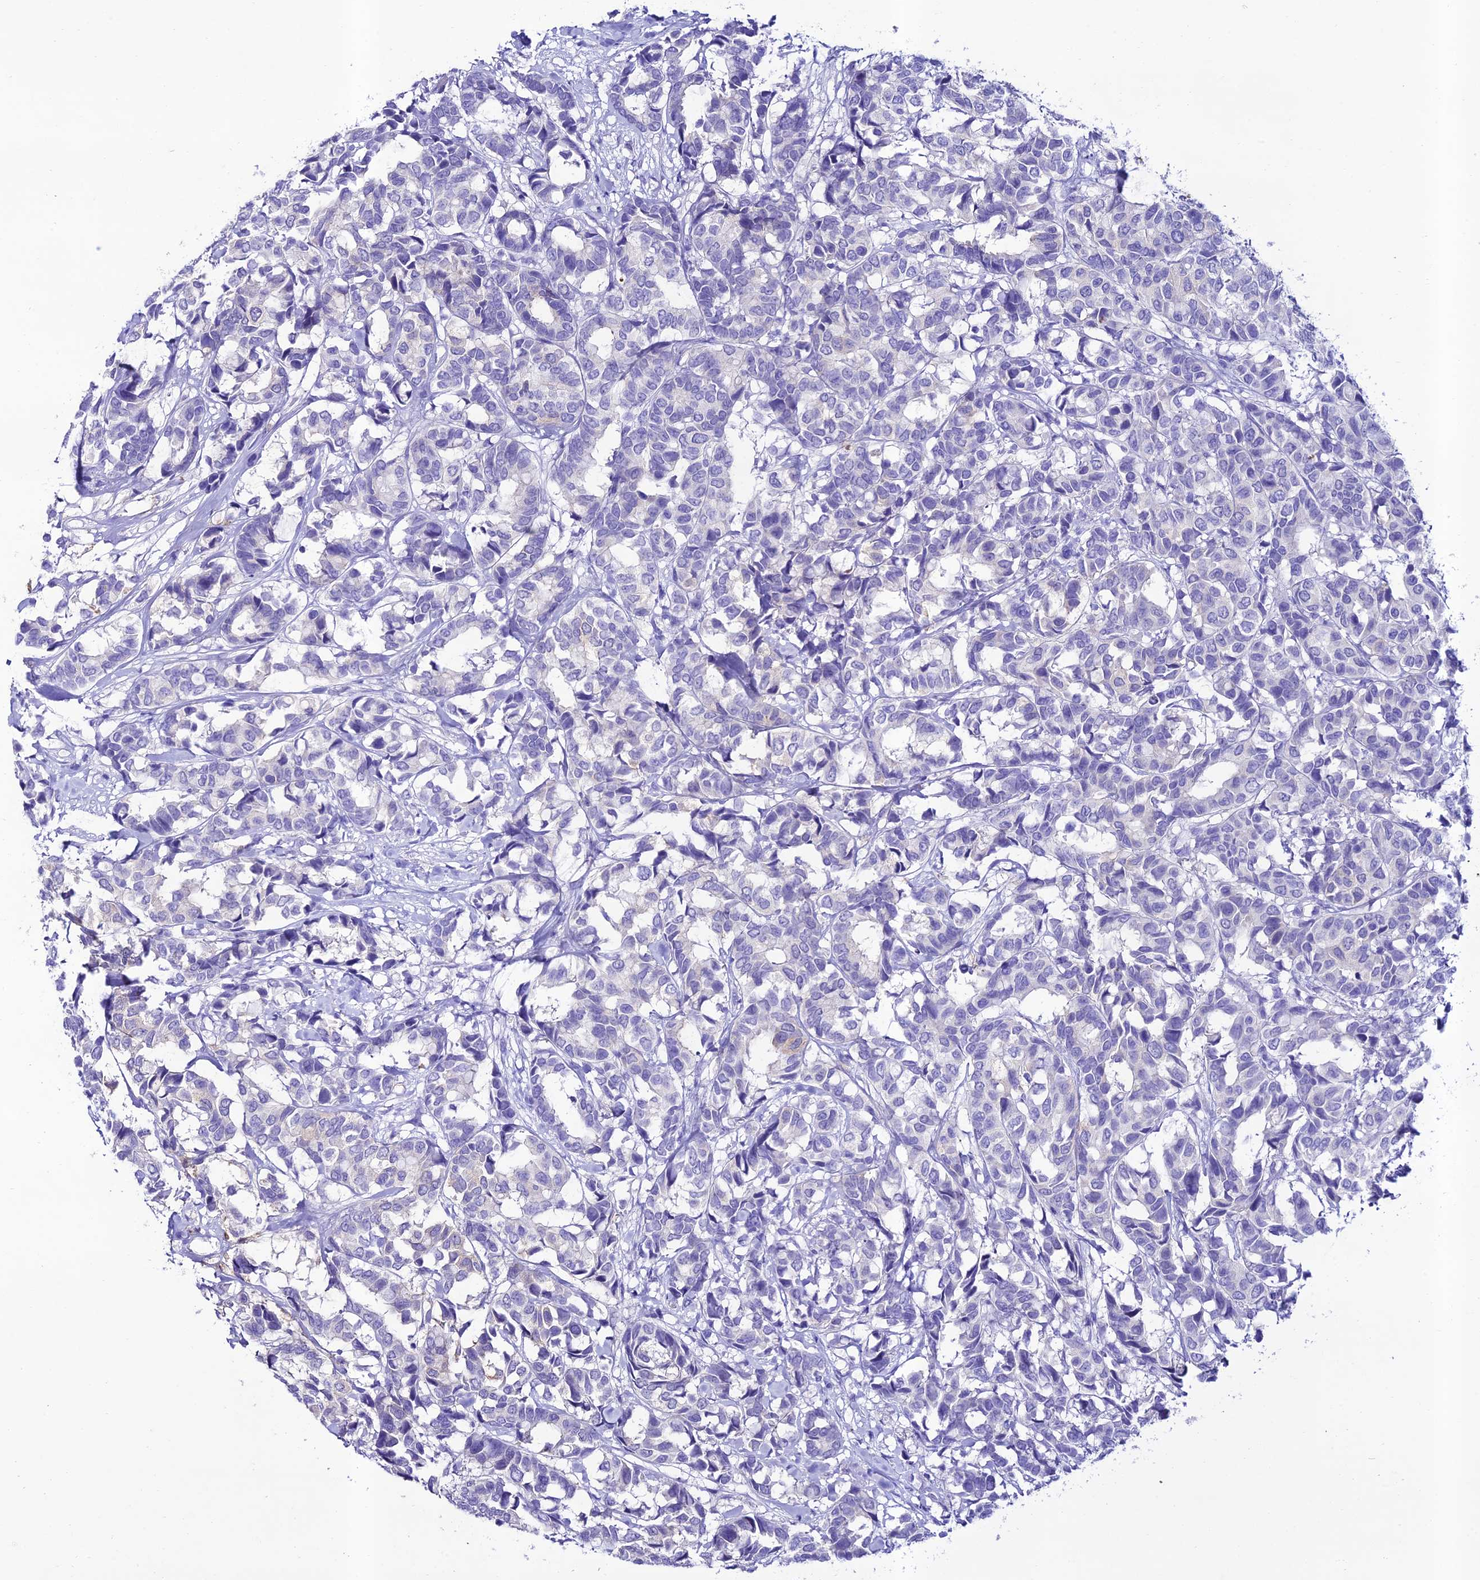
{"staining": {"intensity": "negative", "quantity": "none", "location": "none"}, "tissue": "breast cancer", "cell_type": "Tumor cells", "image_type": "cancer", "snomed": [{"axis": "morphology", "description": "Normal tissue, NOS"}, {"axis": "morphology", "description": "Duct carcinoma"}, {"axis": "topography", "description": "Breast"}], "caption": "Breast cancer (infiltrating ductal carcinoma) stained for a protein using immunohistochemistry (IHC) reveals no staining tumor cells.", "gene": "NLRP6", "patient": {"sex": "female", "age": 87}}